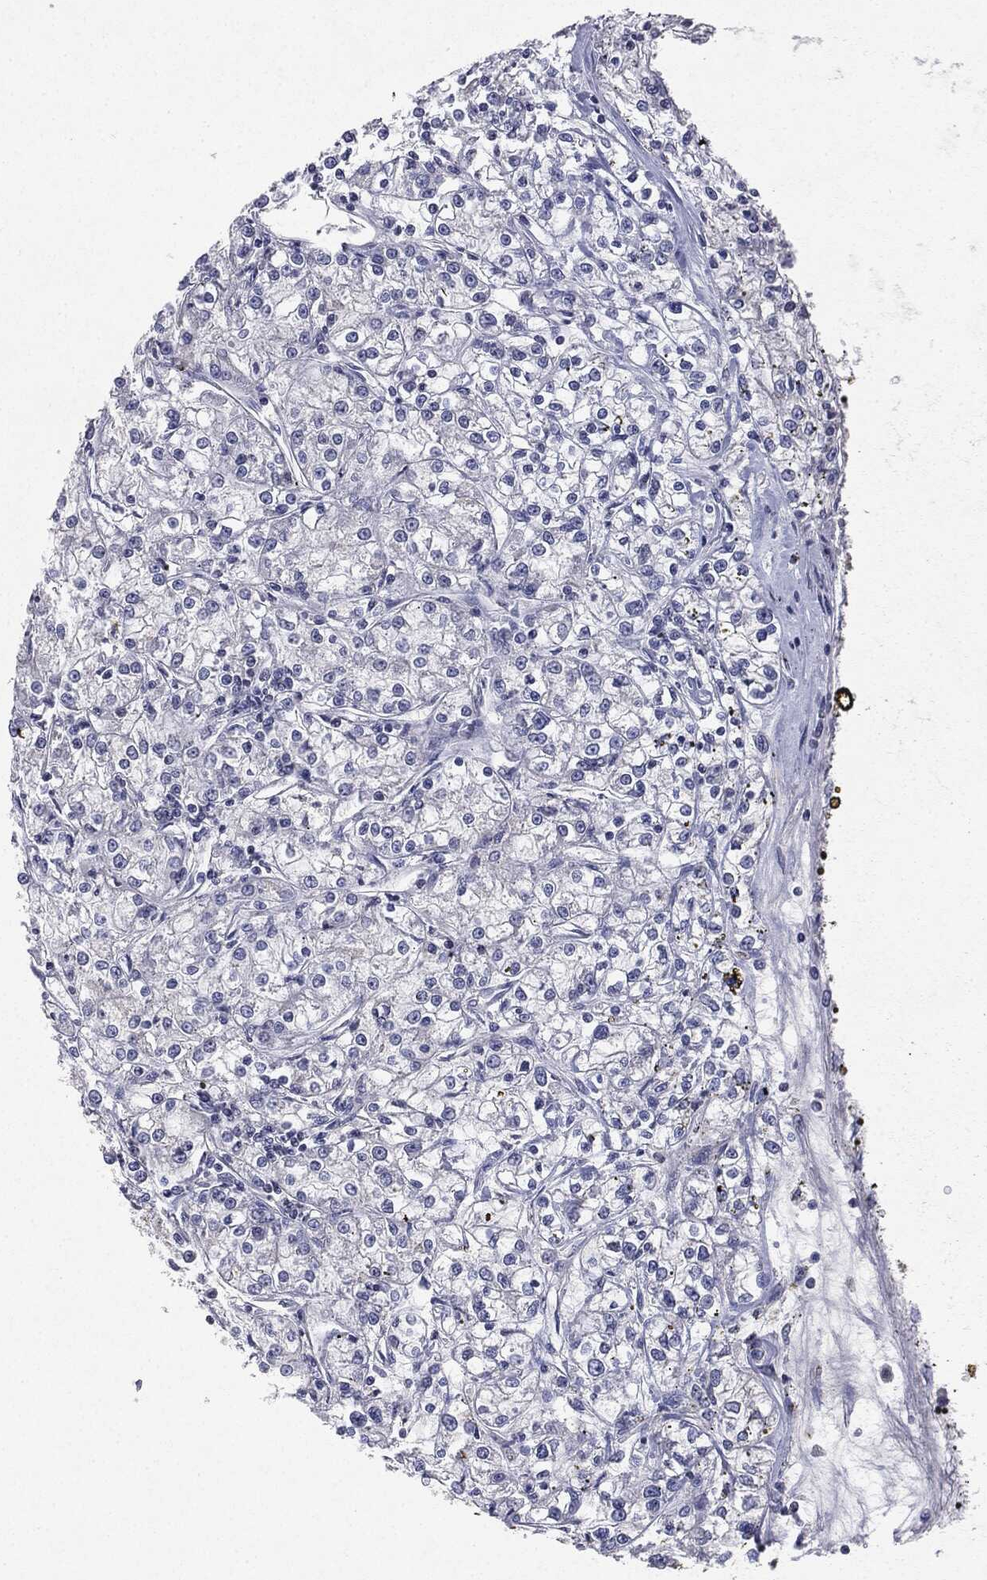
{"staining": {"intensity": "negative", "quantity": "none", "location": "none"}, "tissue": "renal cancer", "cell_type": "Tumor cells", "image_type": "cancer", "snomed": [{"axis": "morphology", "description": "Adenocarcinoma, NOS"}, {"axis": "topography", "description": "Kidney"}], "caption": "DAB immunohistochemical staining of renal cancer (adenocarcinoma) exhibits no significant staining in tumor cells.", "gene": "KIF2C", "patient": {"sex": "female", "age": 59}}